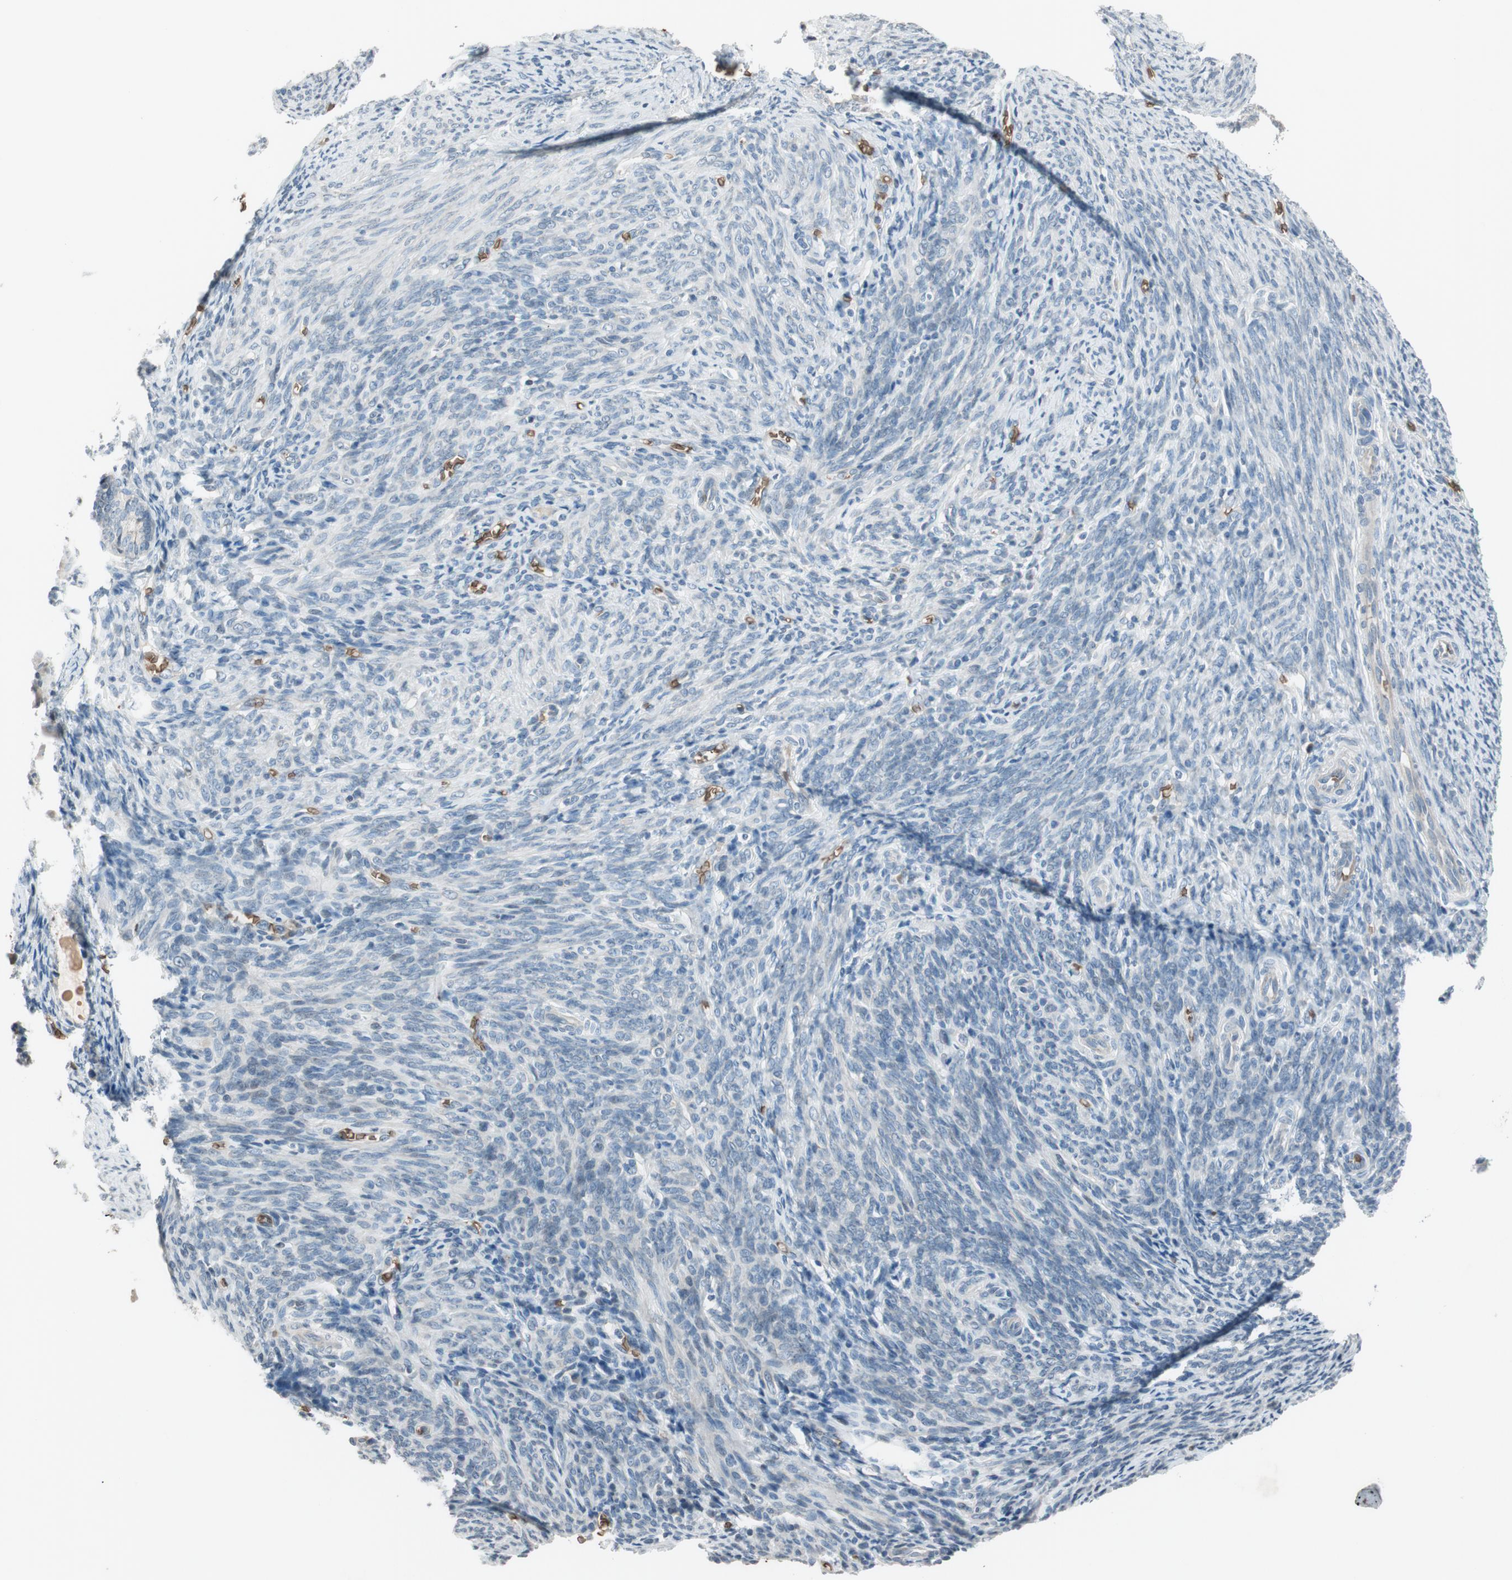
{"staining": {"intensity": "weak", "quantity": "<25%", "location": "cytoplasmic/membranous"}, "tissue": "endometrial cancer", "cell_type": "Tumor cells", "image_type": "cancer", "snomed": [{"axis": "morphology", "description": "Adenocarcinoma, NOS"}, {"axis": "topography", "description": "Uterus"}], "caption": "Tumor cells show no significant positivity in endometrial cancer (adenocarcinoma).", "gene": "GYPC", "patient": {"sex": "female", "age": 83}}